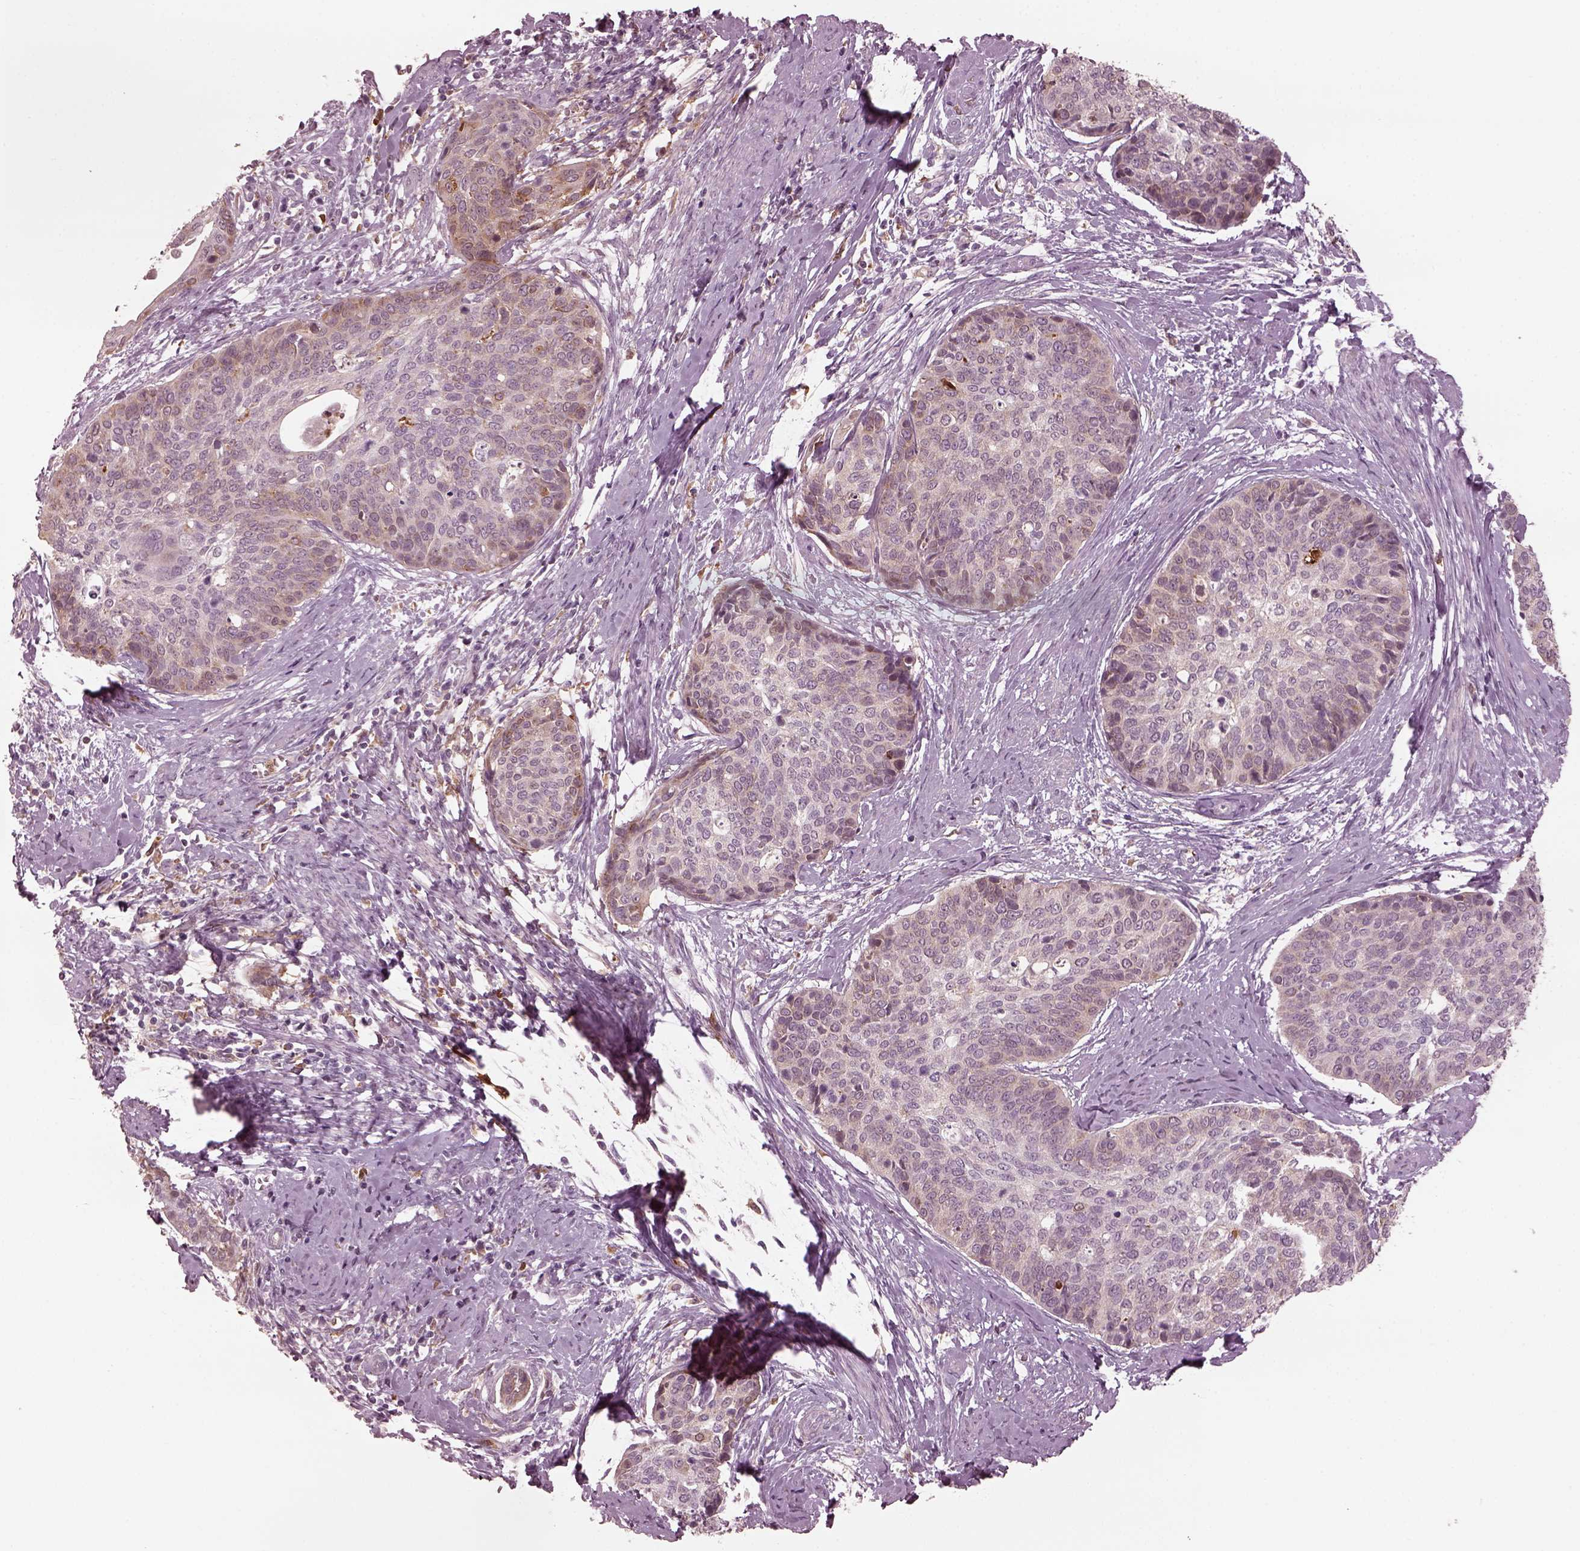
{"staining": {"intensity": "weak", "quantity": "<25%", "location": "cytoplasmic/membranous"}, "tissue": "cervical cancer", "cell_type": "Tumor cells", "image_type": "cancer", "snomed": [{"axis": "morphology", "description": "Squamous cell carcinoma, NOS"}, {"axis": "topography", "description": "Cervix"}], "caption": "This is a histopathology image of immunohistochemistry staining of cervical cancer, which shows no staining in tumor cells.", "gene": "PSTPIP2", "patient": {"sex": "female", "age": 69}}